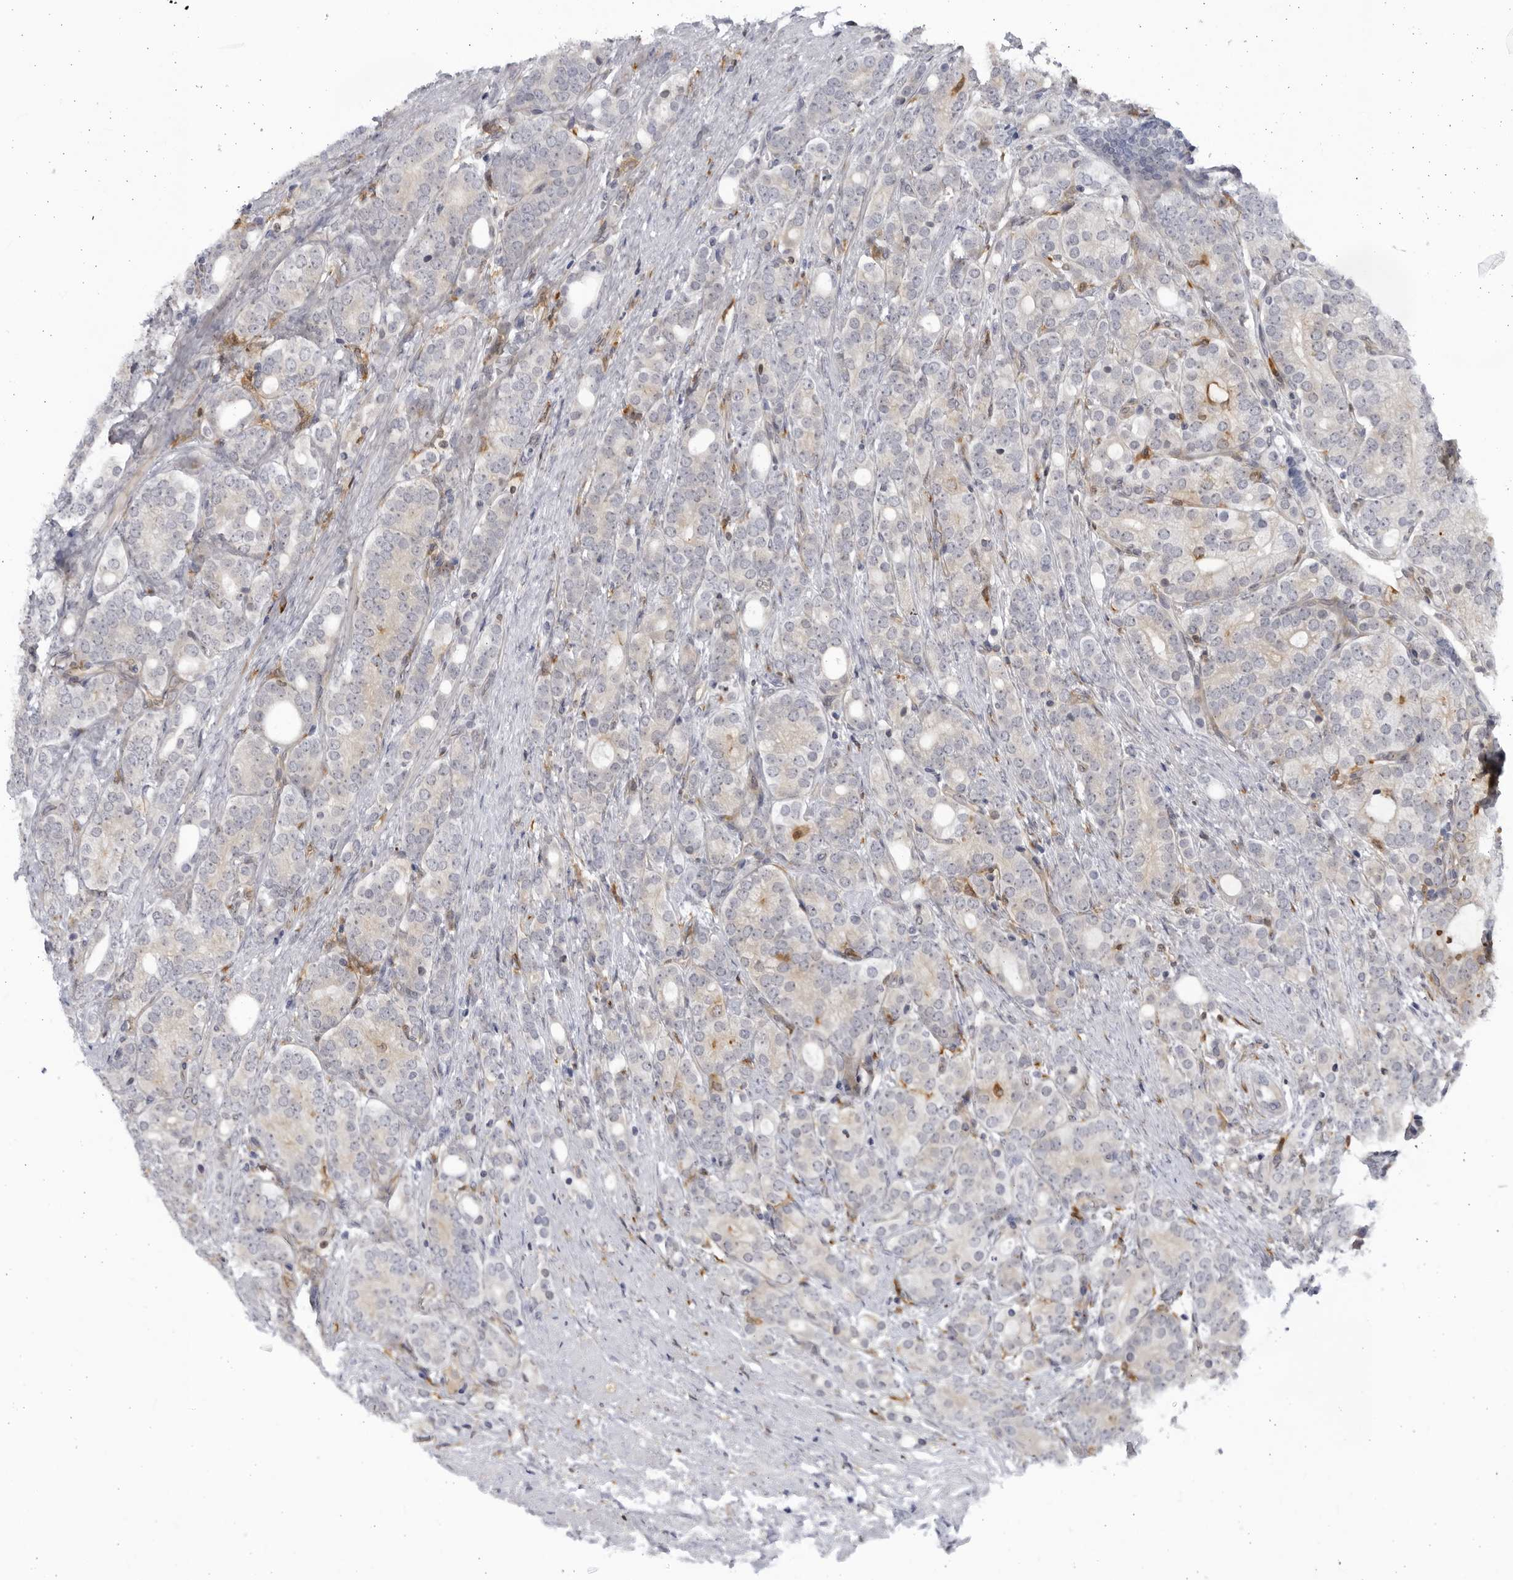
{"staining": {"intensity": "negative", "quantity": "none", "location": "none"}, "tissue": "prostate cancer", "cell_type": "Tumor cells", "image_type": "cancer", "snomed": [{"axis": "morphology", "description": "Adenocarcinoma, High grade"}, {"axis": "topography", "description": "Prostate"}], "caption": "Tumor cells are negative for protein expression in human adenocarcinoma (high-grade) (prostate).", "gene": "BMP2K", "patient": {"sex": "male", "age": 57}}